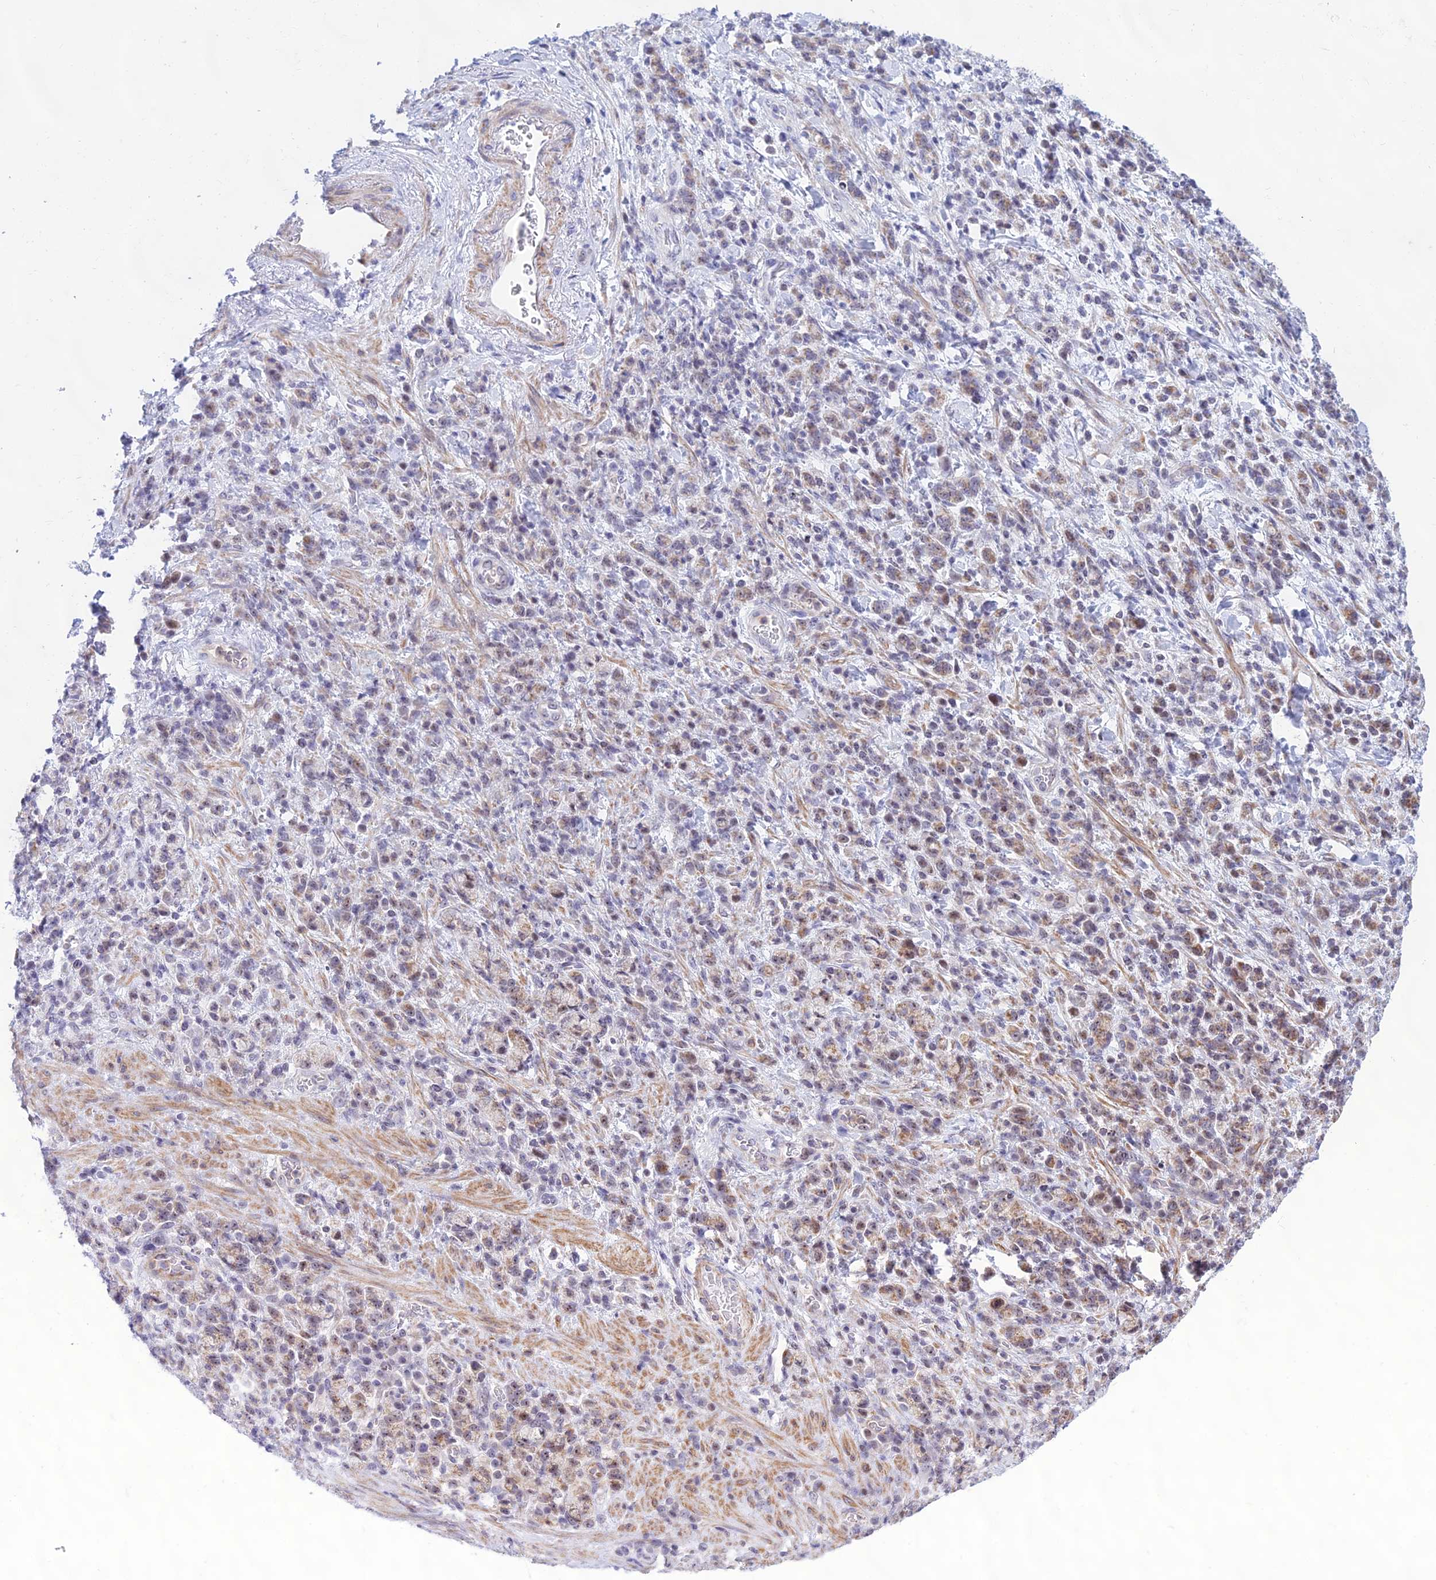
{"staining": {"intensity": "weak", "quantity": ">75%", "location": "cytoplasmic/membranous"}, "tissue": "stomach cancer", "cell_type": "Tumor cells", "image_type": "cancer", "snomed": [{"axis": "morphology", "description": "Adenocarcinoma, NOS"}, {"axis": "topography", "description": "Stomach"}], "caption": "Tumor cells reveal low levels of weak cytoplasmic/membranous staining in approximately >75% of cells in adenocarcinoma (stomach).", "gene": "KRR1", "patient": {"sex": "male", "age": 76}}